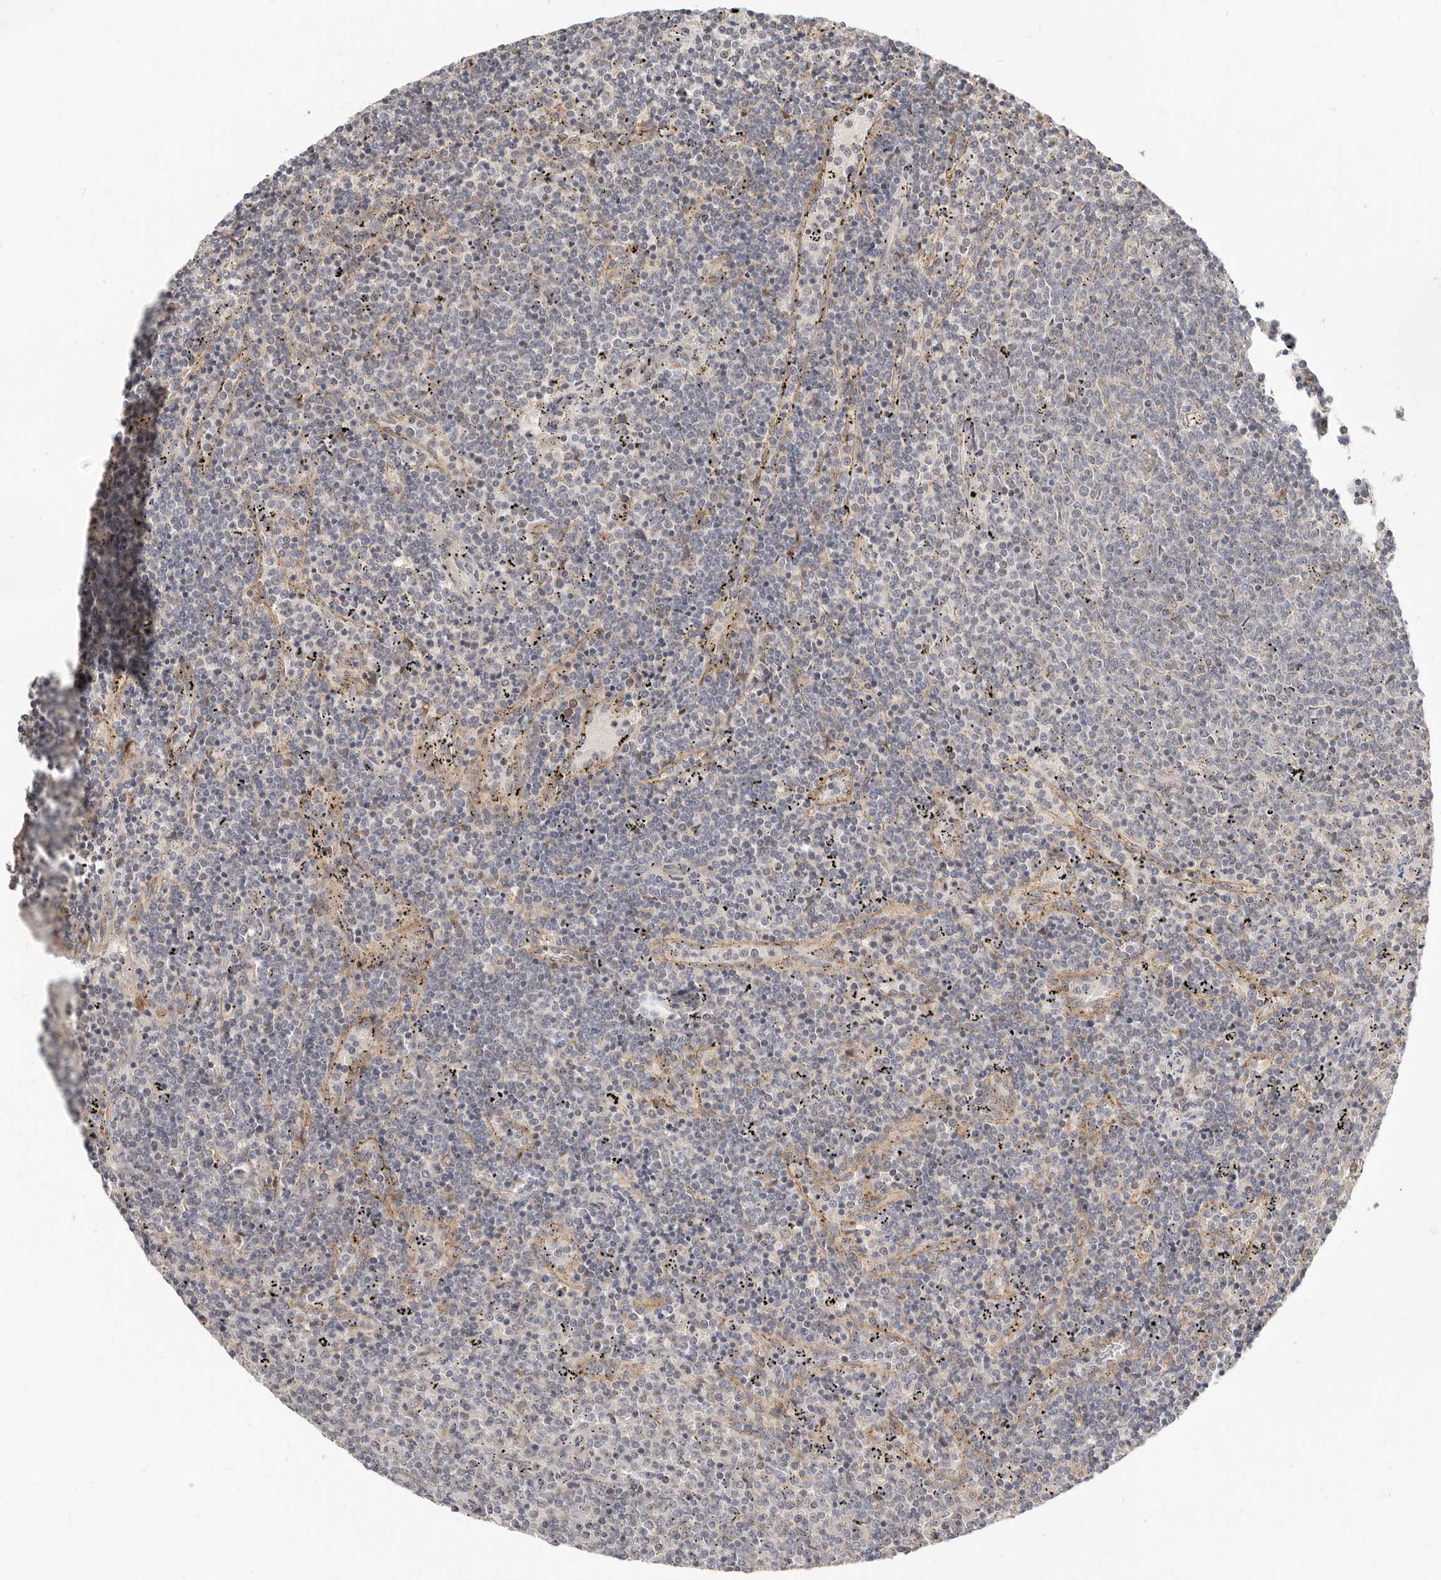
{"staining": {"intensity": "negative", "quantity": "none", "location": "none"}, "tissue": "lymphoma", "cell_type": "Tumor cells", "image_type": "cancer", "snomed": [{"axis": "morphology", "description": "Malignant lymphoma, non-Hodgkin's type, Low grade"}, {"axis": "topography", "description": "Spleen"}], "caption": "An IHC photomicrograph of lymphoma is shown. There is no staining in tumor cells of lymphoma.", "gene": "MICALL2", "patient": {"sex": "female", "age": 50}}